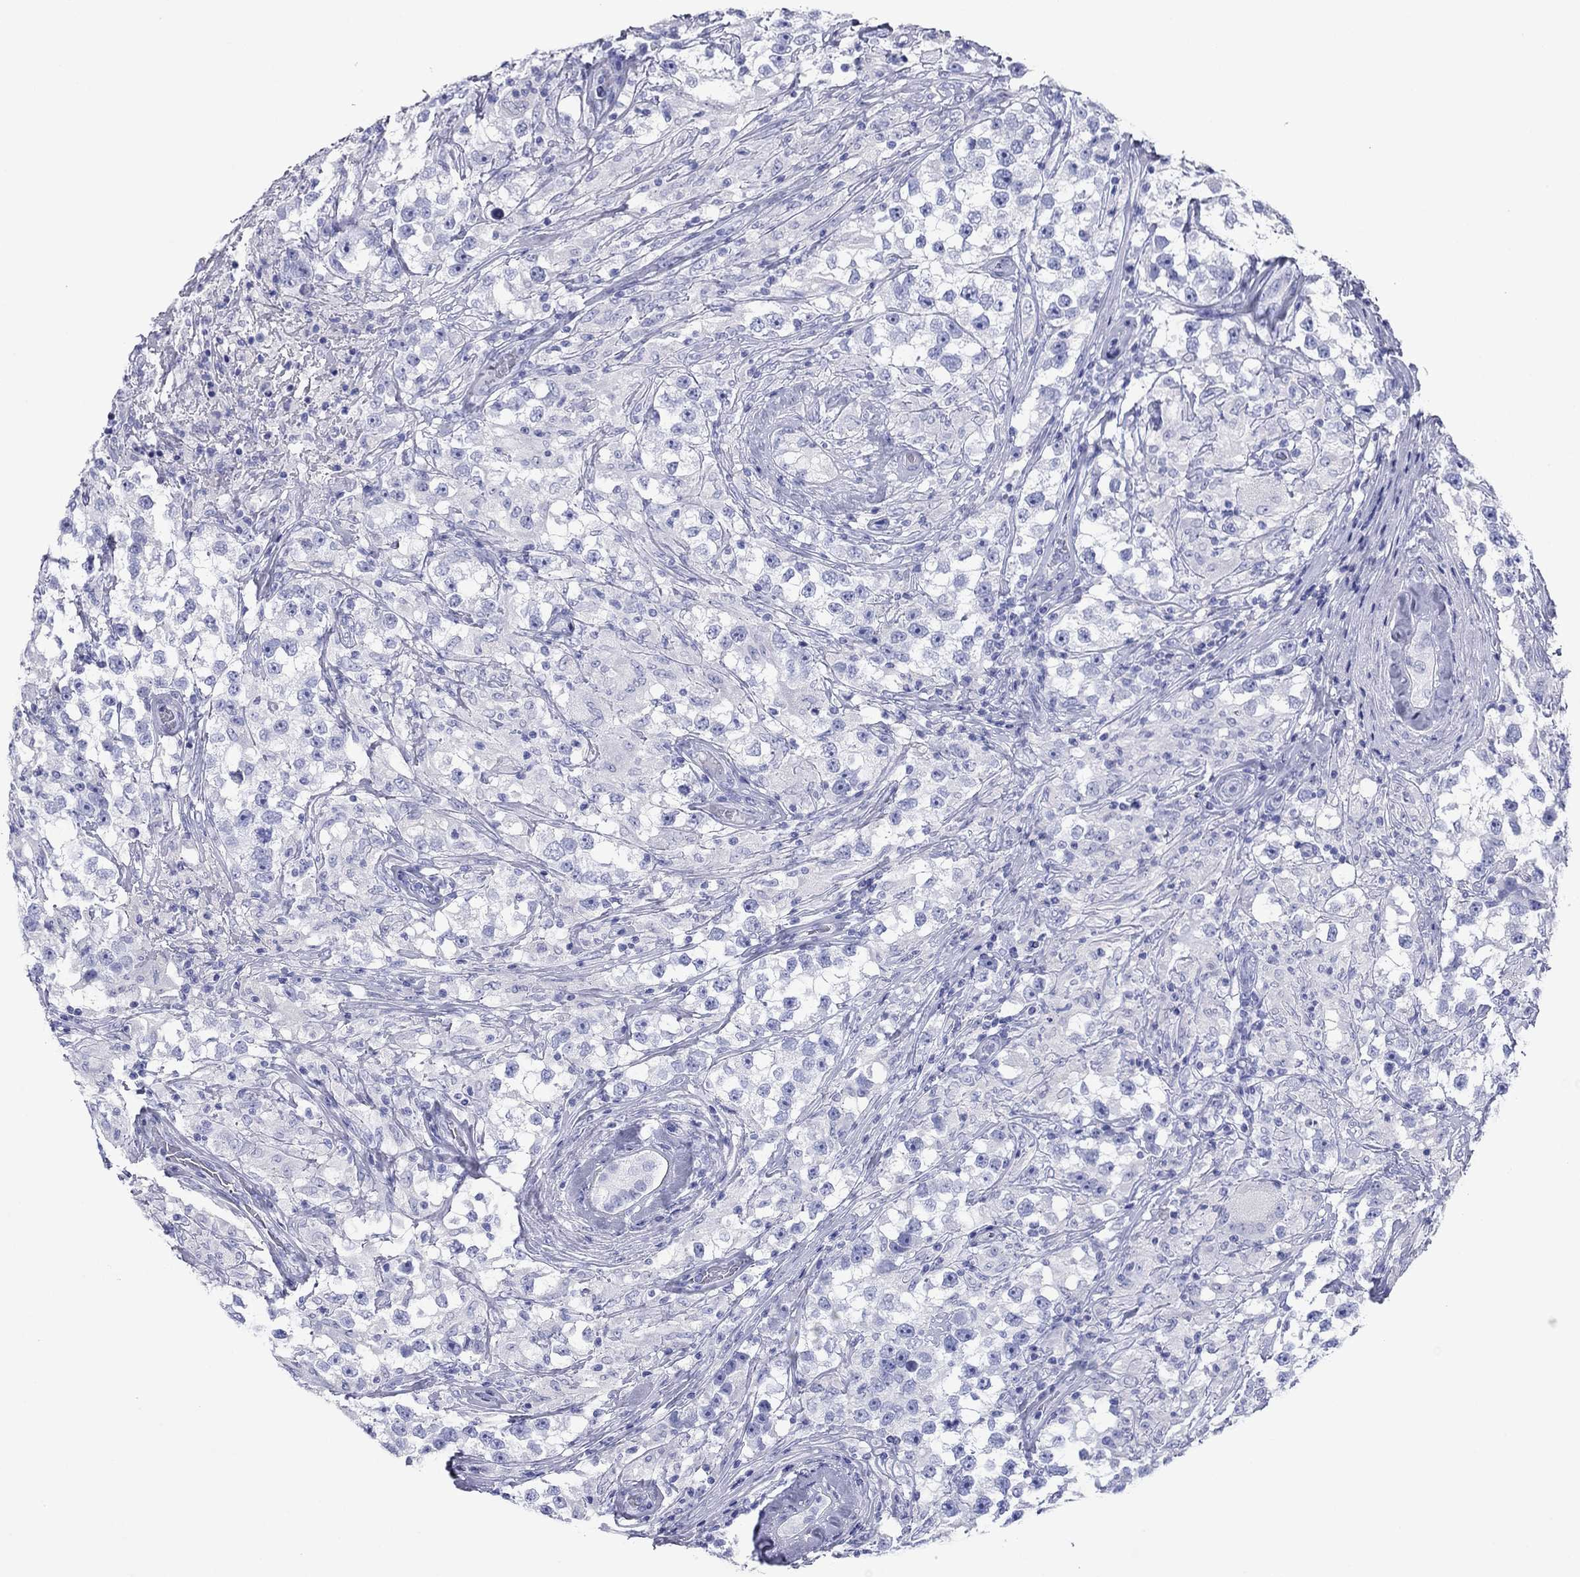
{"staining": {"intensity": "negative", "quantity": "none", "location": "none"}, "tissue": "testis cancer", "cell_type": "Tumor cells", "image_type": "cancer", "snomed": [{"axis": "morphology", "description": "Seminoma, NOS"}, {"axis": "topography", "description": "Testis"}], "caption": "The IHC histopathology image has no significant positivity in tumor cells of testis seminoma tissue.", "gene": "ATP4A", "patient": {"sex": "male", "age": 46}}